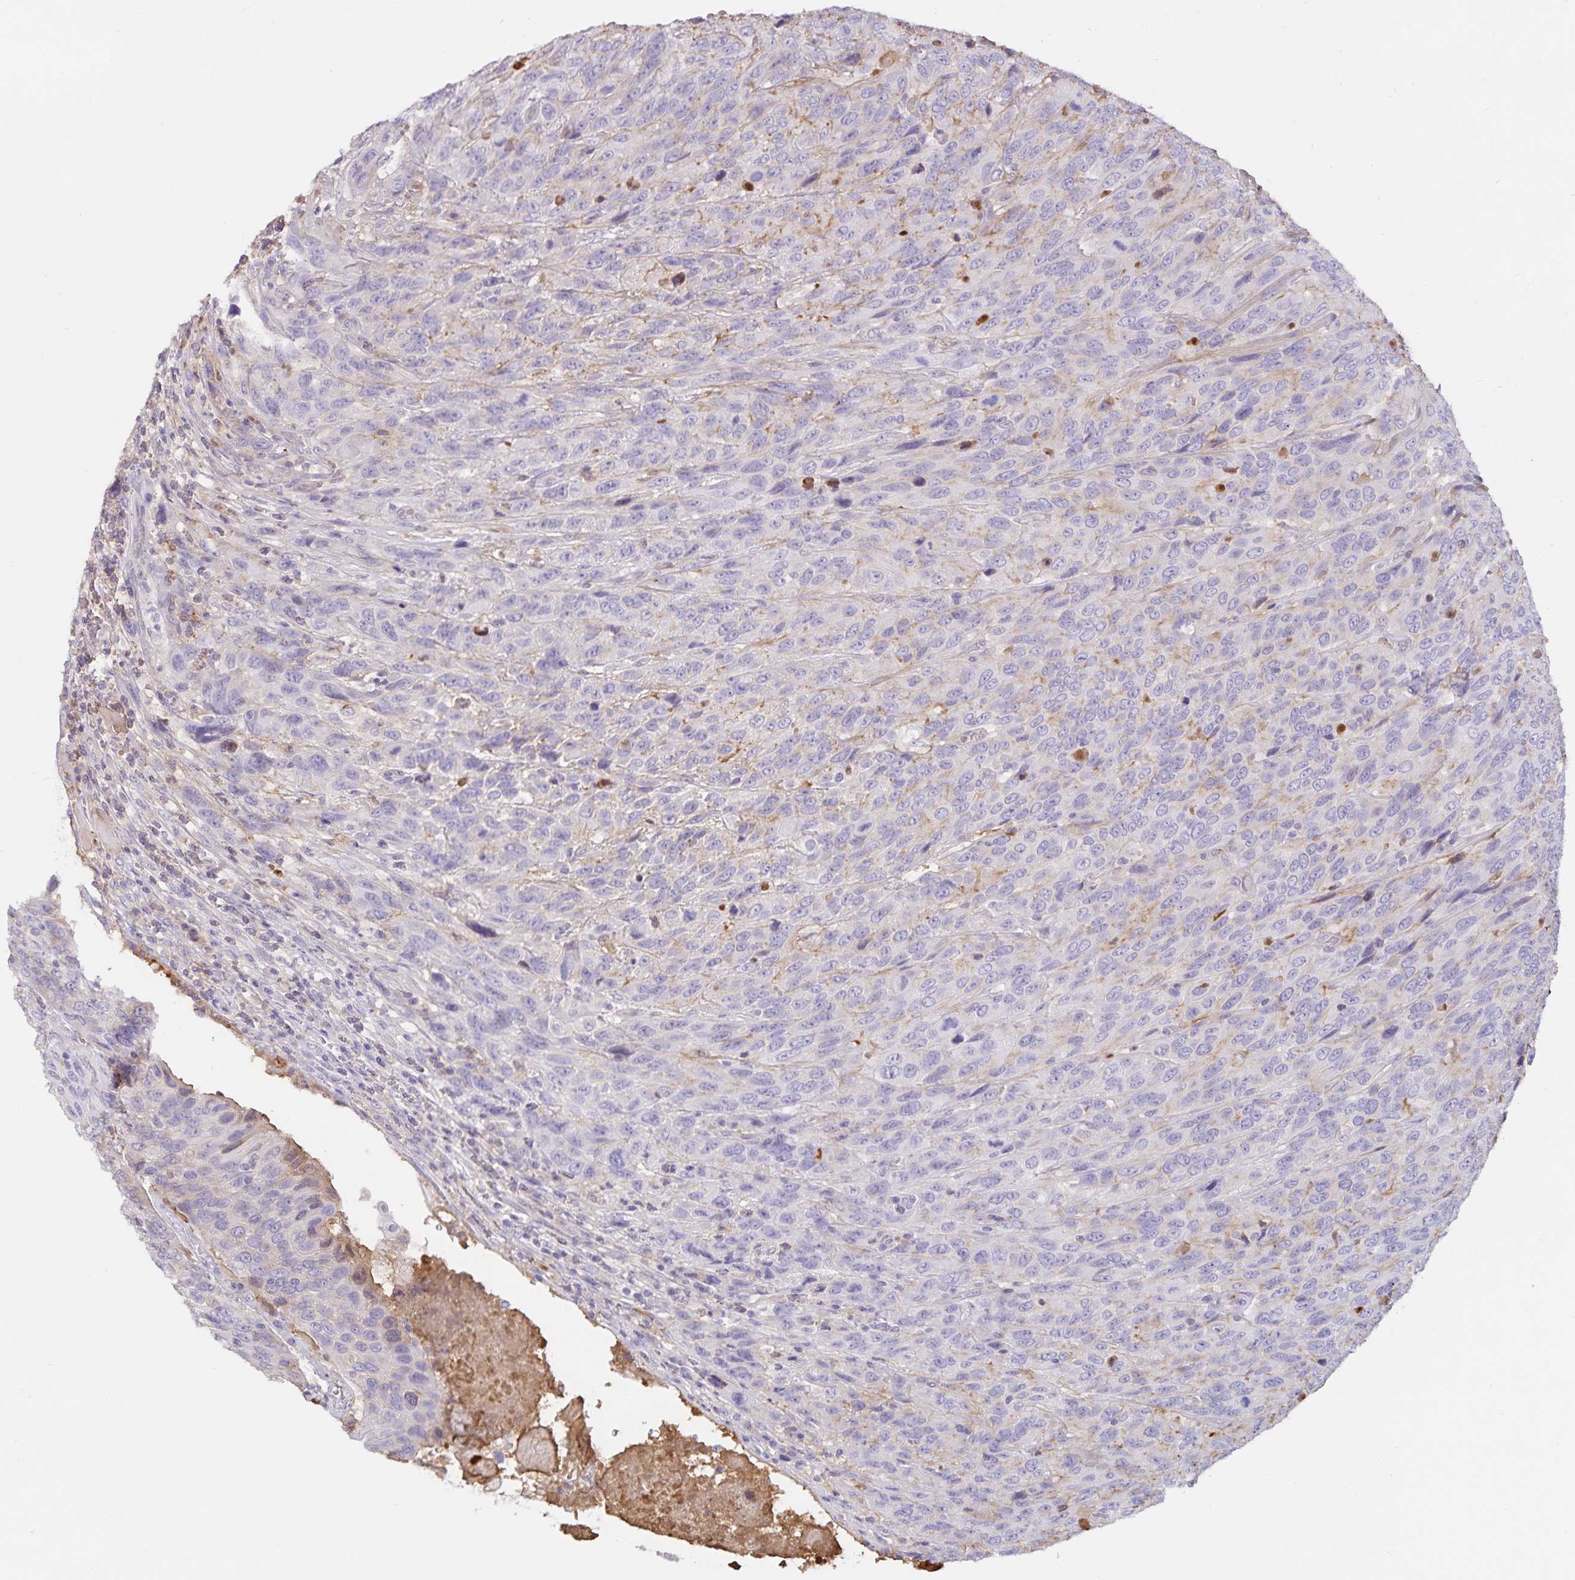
{"staining": {"intensity": "negative", "quantity": "none", "location": "none"}, "tissue": "urothelial cancer", "cell_type": "Tumor cells", "image_type": "cancer", "snomed": [{"axis": "morphology", "description": "Urothelial carcinoma, High grade"}, {"axis": "topography", "description": "Urinary bladder"}], "caption": "DAB (3,3'-diaminobenzidine) immunohistochemical staining of human high-grade urothelial carcinoma exhibits no significant staining in tumor cells.", "gene": "FGG", "patient": {"sex": "female", "age": 70}}